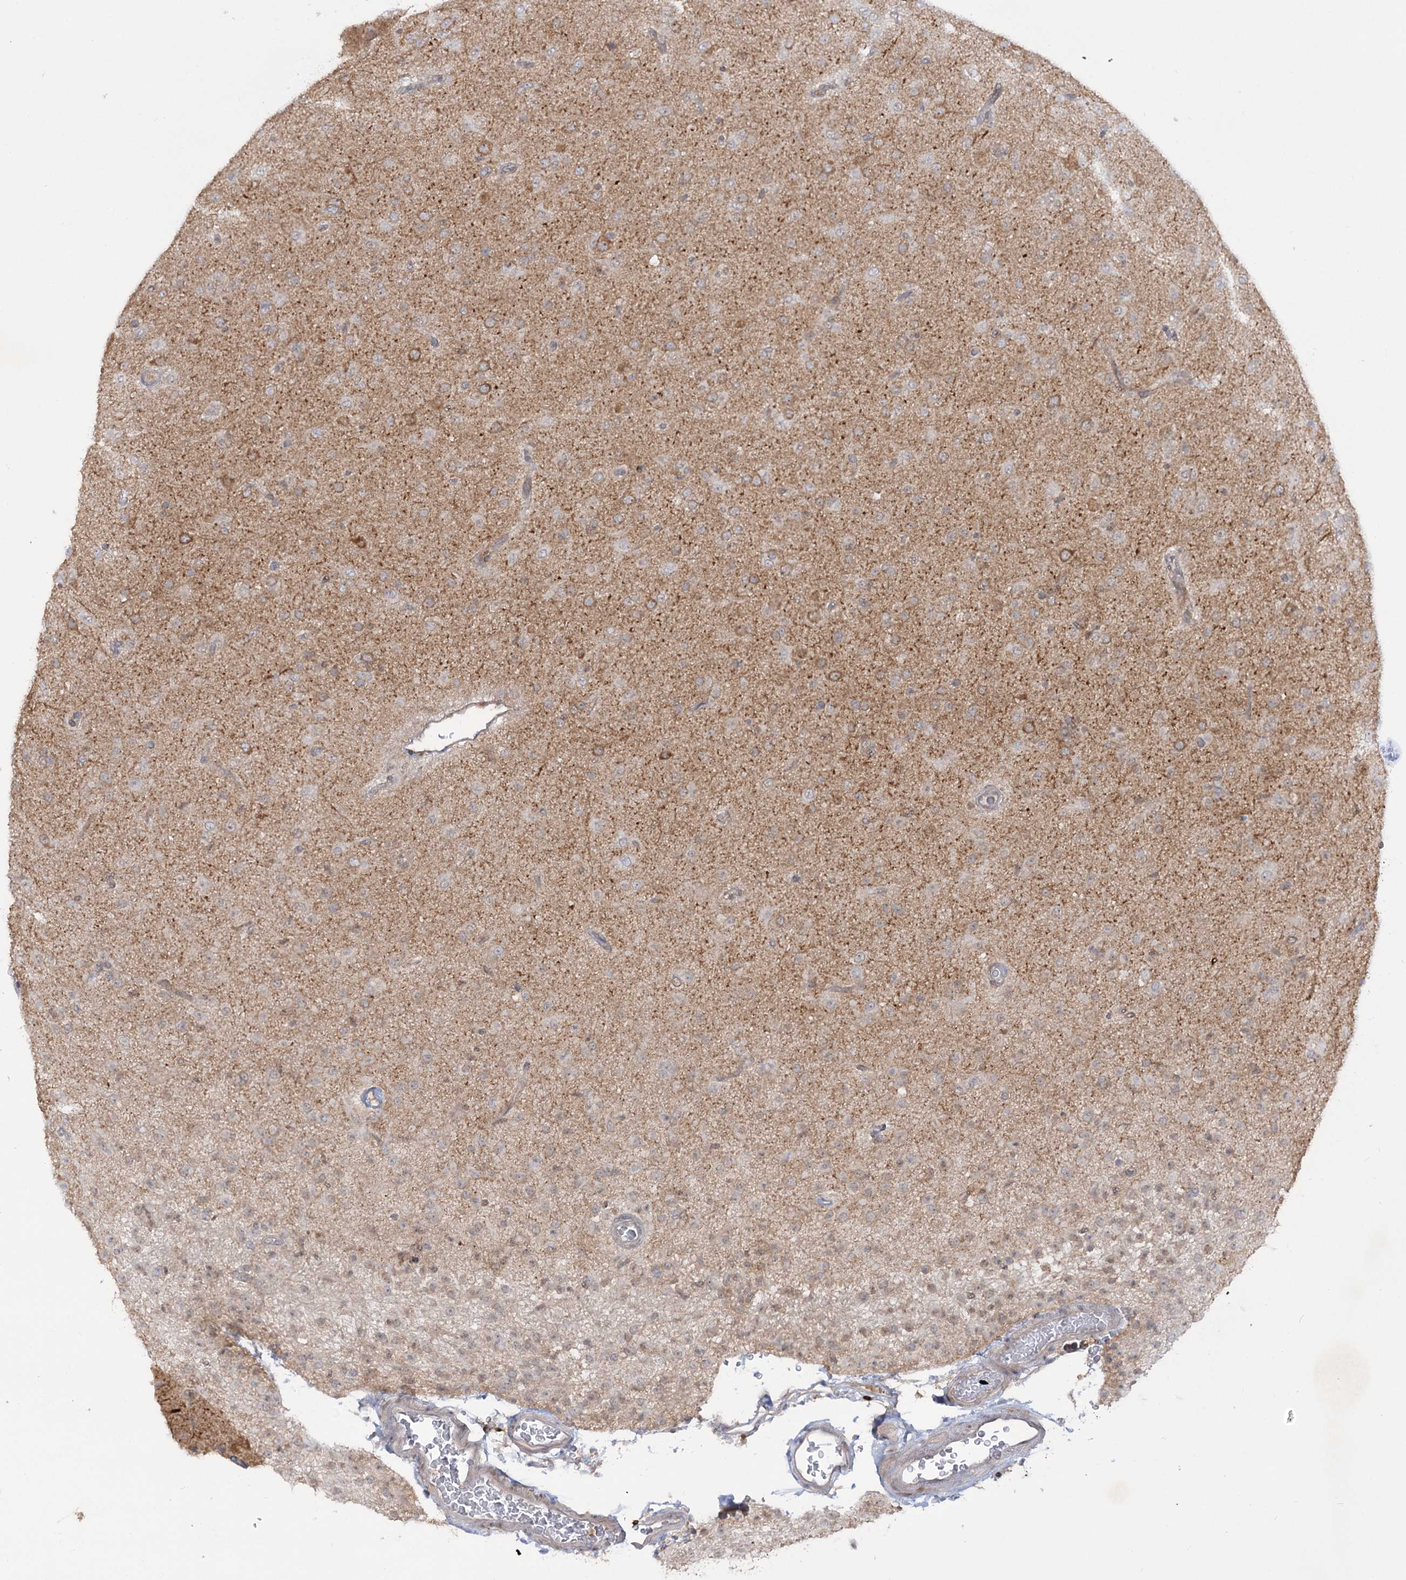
{"staining": {"intensity": "weak", "quantity": "<25%", "location": "cytoplasmic/membranous"}, "tissue": "glioma", "cell_type": "Tumor cells", "image_type": "cancer", "snomed": [{"axis": "morphology", "description": "Glioma, malignant, Low grade"}, {"axis": "topography", "description": "Brain"}], "caption": "The photomicrograph reveals no significant positivity in tumor cells of malignant glioma (low-grade).", "gene": "SYTL1", "patient": {"sex": "male", "age": 65}}